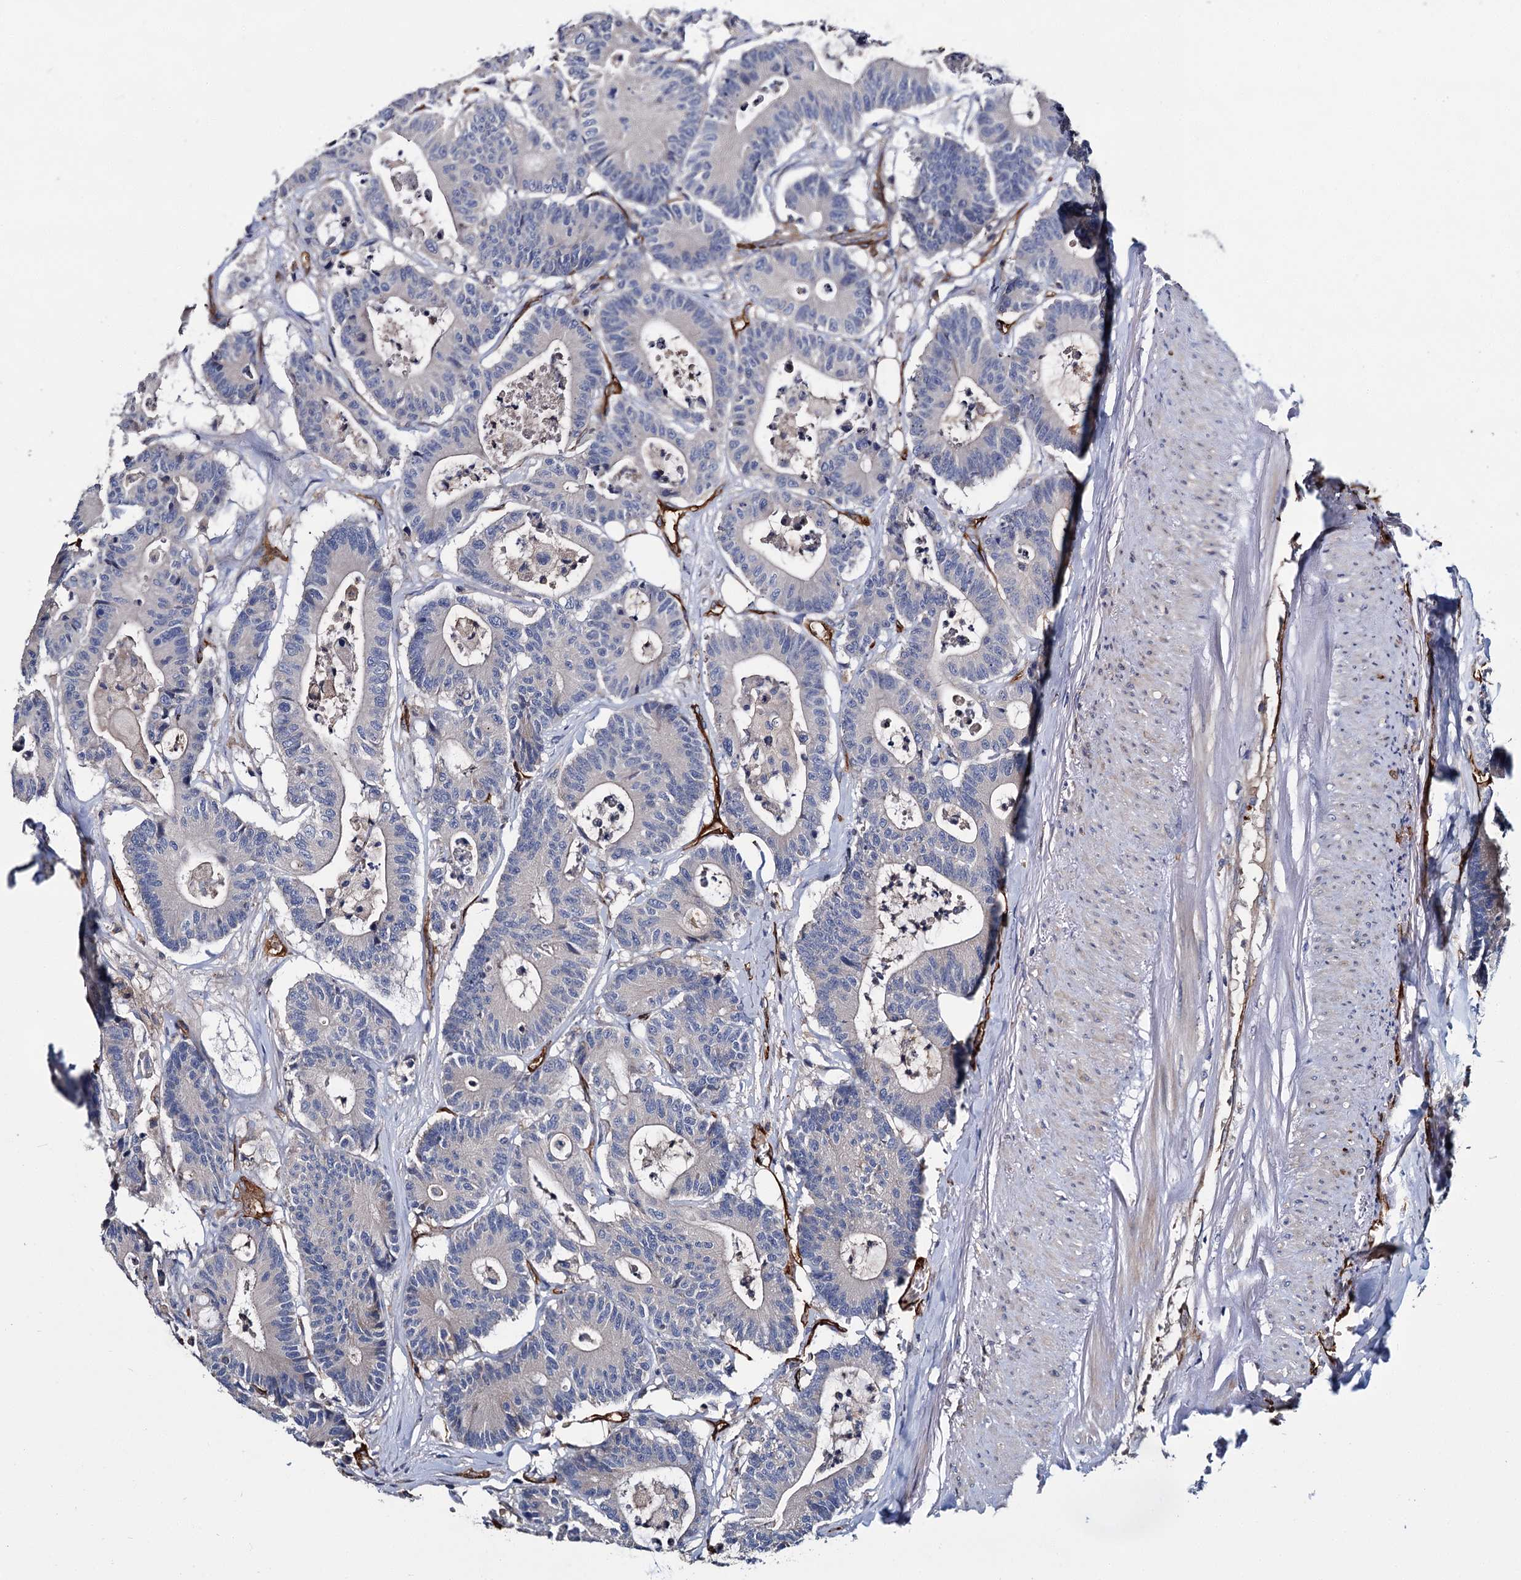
{"staining": {"intensity": "negative", "quantity": "none", "location": "none"}, "tissue": "colorectal cancer", "cell_type": "Tumor cells", "image_type": "cancer", "snomed": [{"axis": "morphology", "description": "Adenocarcinoma, NOS"}, {"axis": "topography", "description": "Colon"}], "caption": "Colorectal adenocarcinoma was stained to show a protein in brown. There is no significant positivity in tumor cells.", "gene": "CACNA1C", "patient": {"sex": "female", "age": 84}}